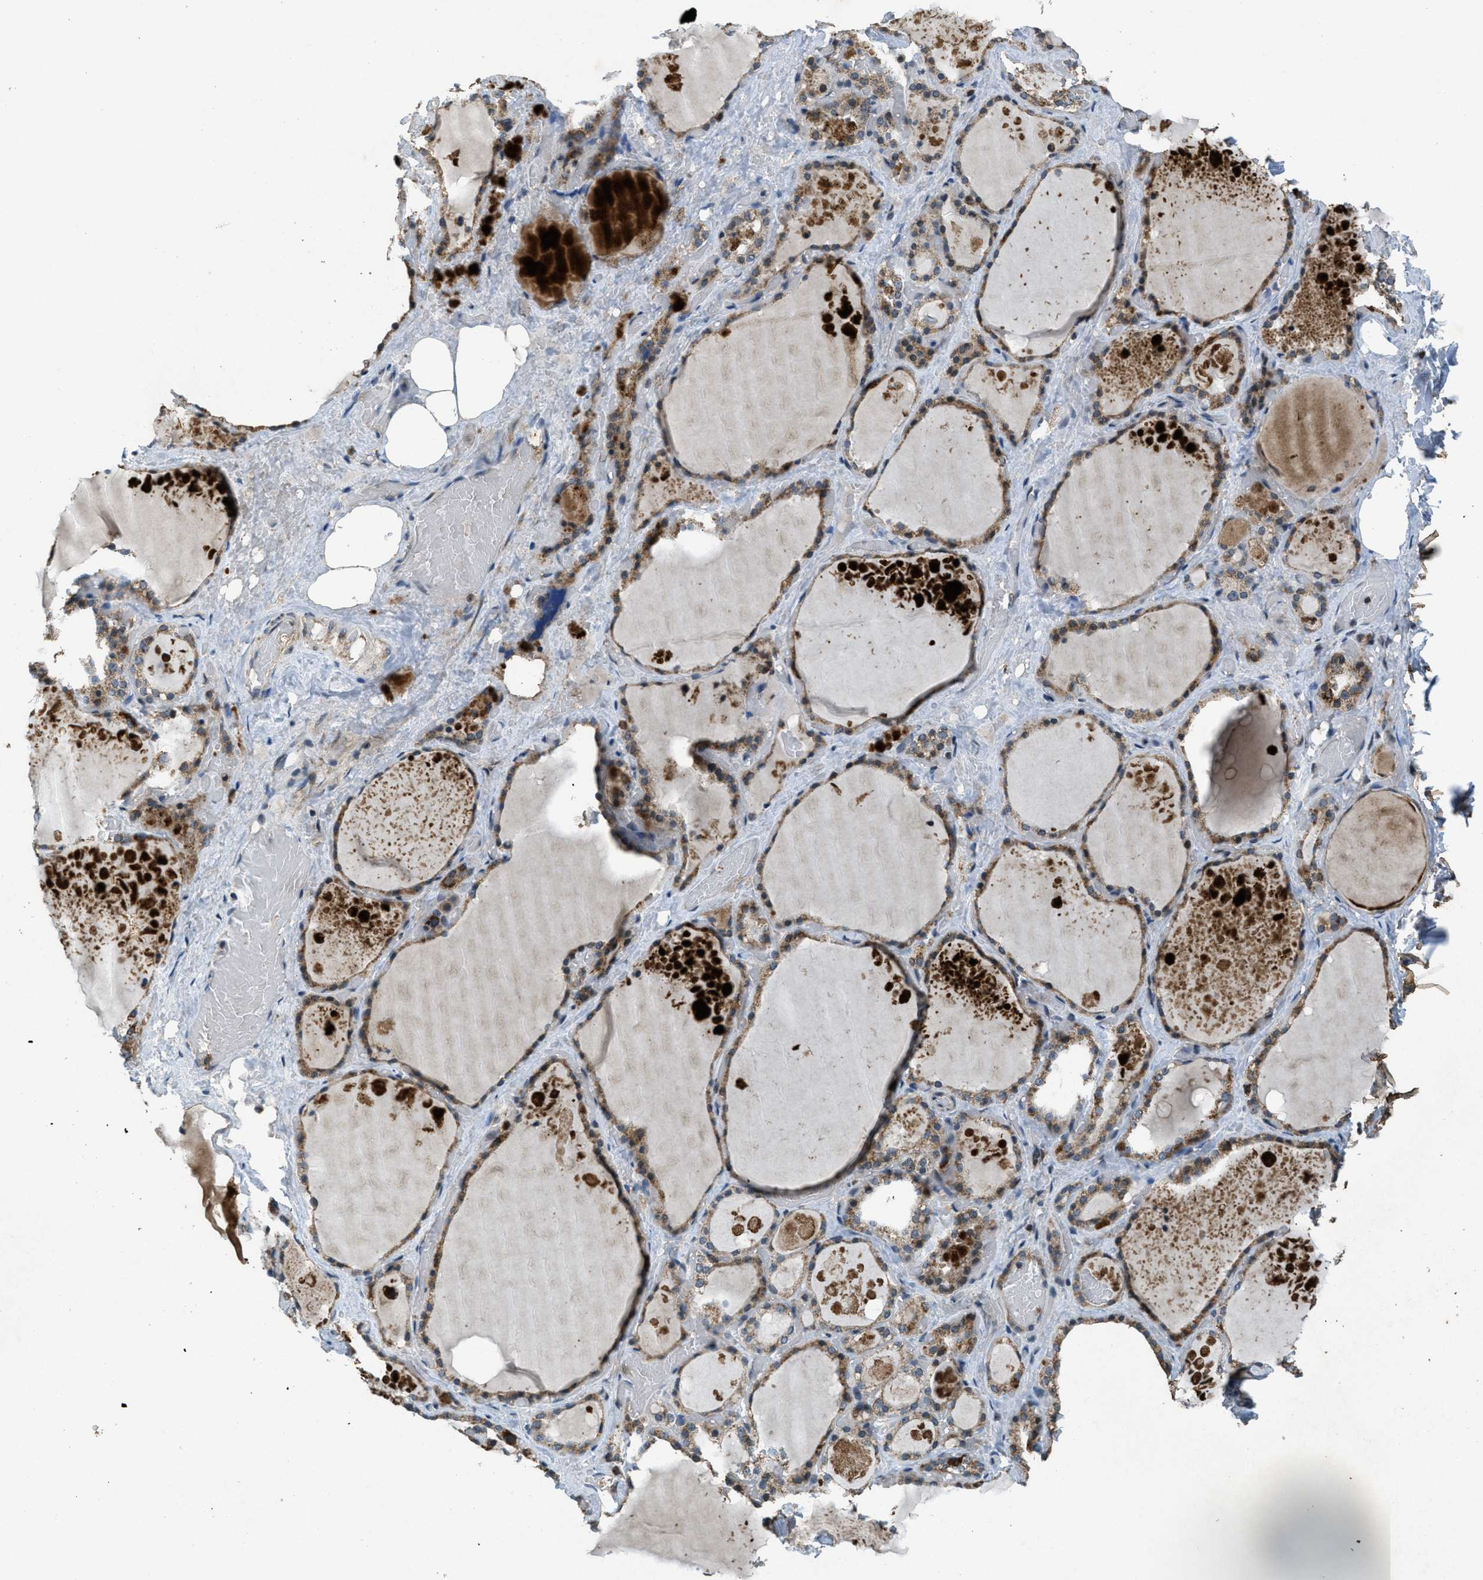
{"staining": {"intensity": "moderate", "quantity": ">75%", "location": "cytoplasmic/membranous"}, "tissue": "thyroid gland", "cell_type": "Glandular cells", "image_type": "normal", "snomed": [{"axis": "morphology", "description": "Normal tissue, NOS"}, {"axis": "topography", "description": "Thyroid gland"}], "caption": "IHC of normal human thyroid gland displays medium levels of moderate cytoplasmic/membranous expression in about >75% of glandular cells.", "gene": "PPP1R15A", "patient": {"sex": "male", "age": 61}}